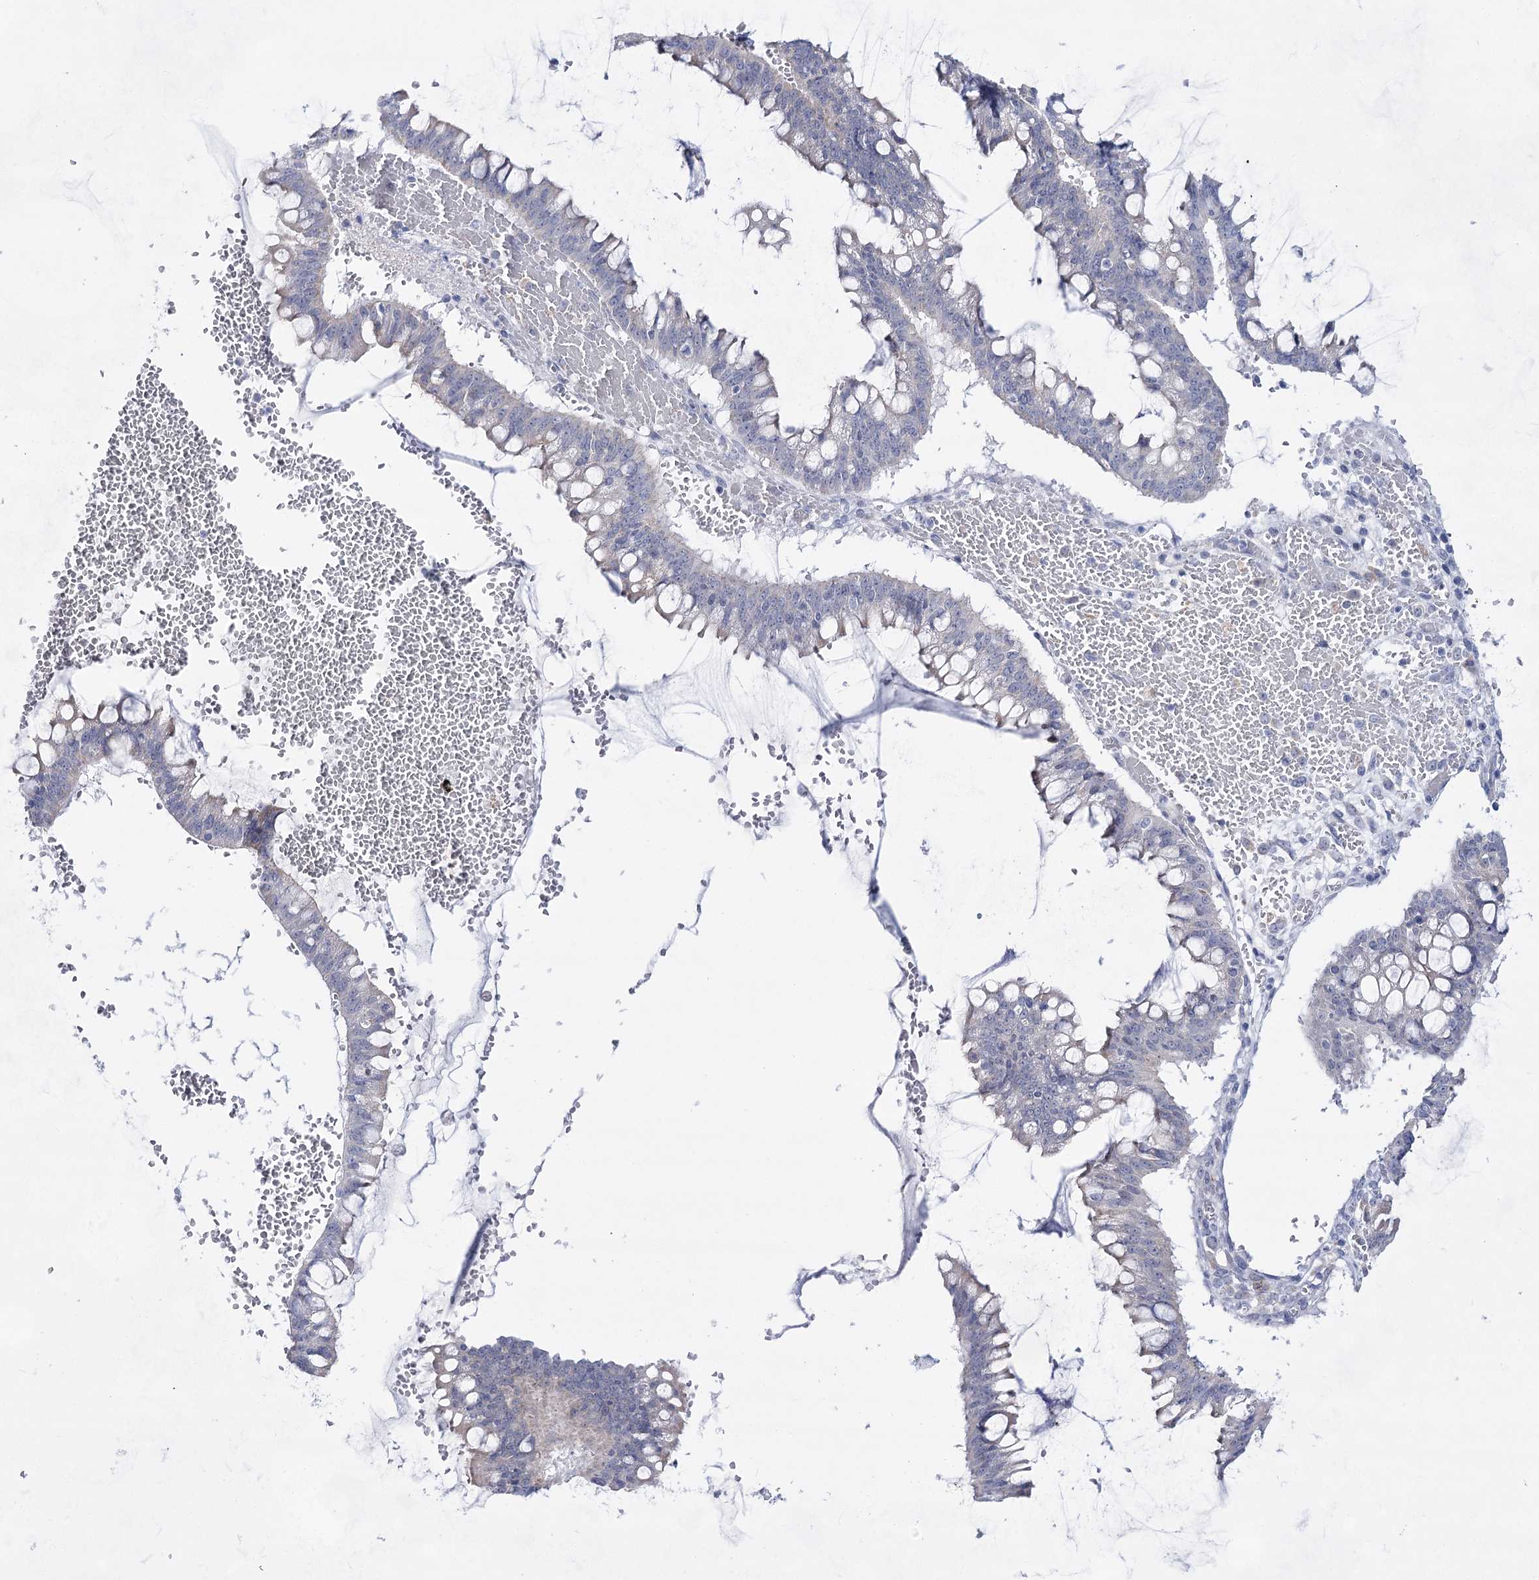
{"staining": {"intensity": "negative", "quantity": "none", "location": "none"}, "tissue": "ovarian cancer", "cell_type": "Tumor cells", "image_type": "cancer", "snomed": [{"axis": "morphology", "description": "Cystadenocarcinoma, mucinous, NOS"}, {"axis": "topography", "description": "Ovary"}], "caption": "Photomicrograph shows no significant protein positivity in tumor cells of ovarian mucinous cystadenocarcinoma. (Brightfield microscopy of DAB (3,3'-diaminobenzidine) IHC at high magnification).", "gene": "BPHL", "patient": {"sex": "female", "age": 73}}